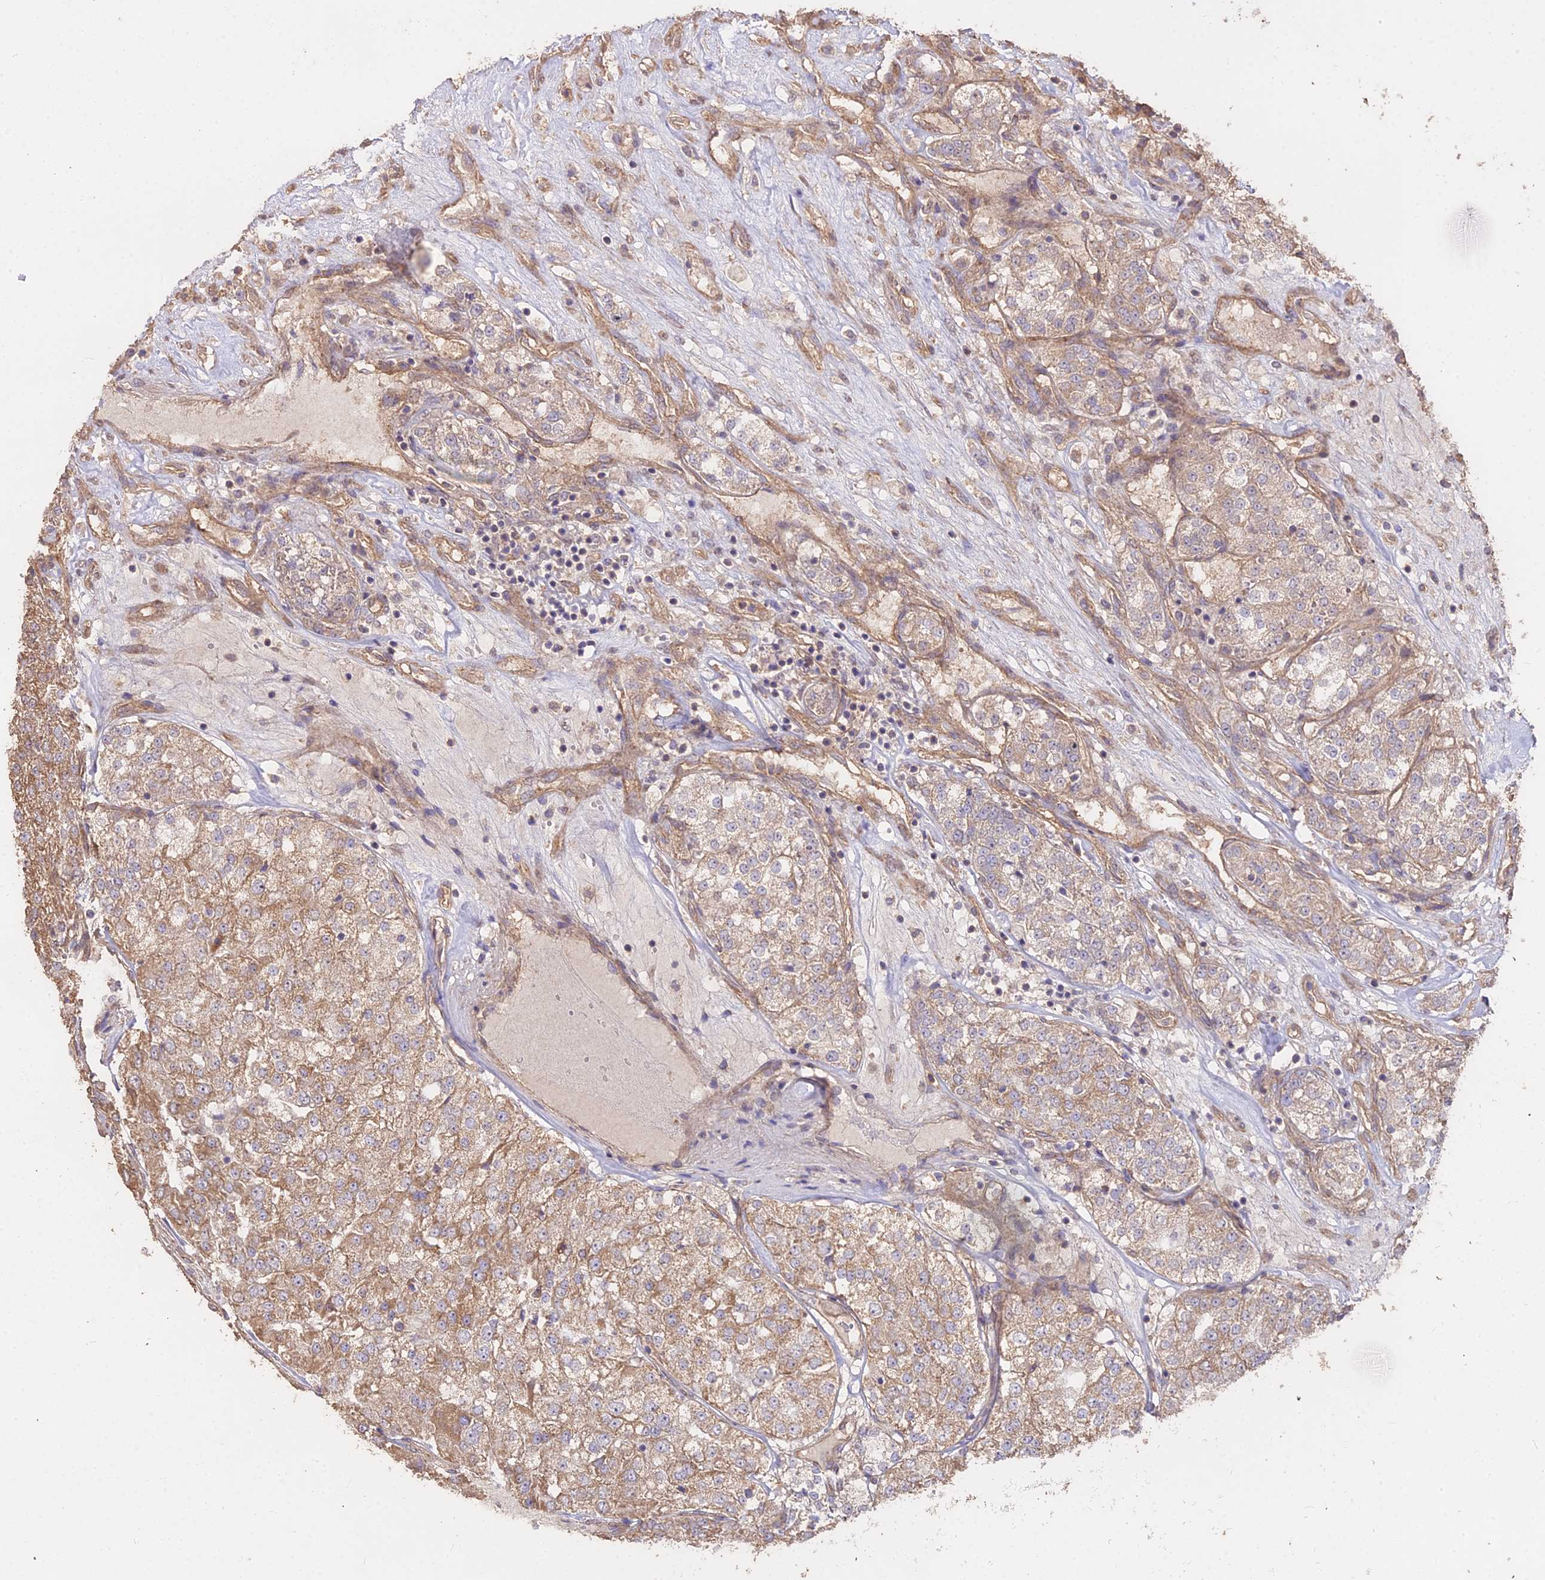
{"staining": {"intensity": "moderate", "quantity": ">75%", "location": "cytoplasmic/membranous"}, "tissue": "renal cancer", "cell_type": "Tumor cells", "image_type": "cancer", "snomed": [{"axis": "morphology", "description": "Adenocarcinoma, NOS"}, {"axis": "topography", "description": "Kidney"}], "caption": "Brown immunohistochemical staining in renal cancer displays moderate cytoplasmic/membranous staining in about >75% of tumor cells.", "gene": "METTL13", "patient": {"sex": "female", "age": 63}}